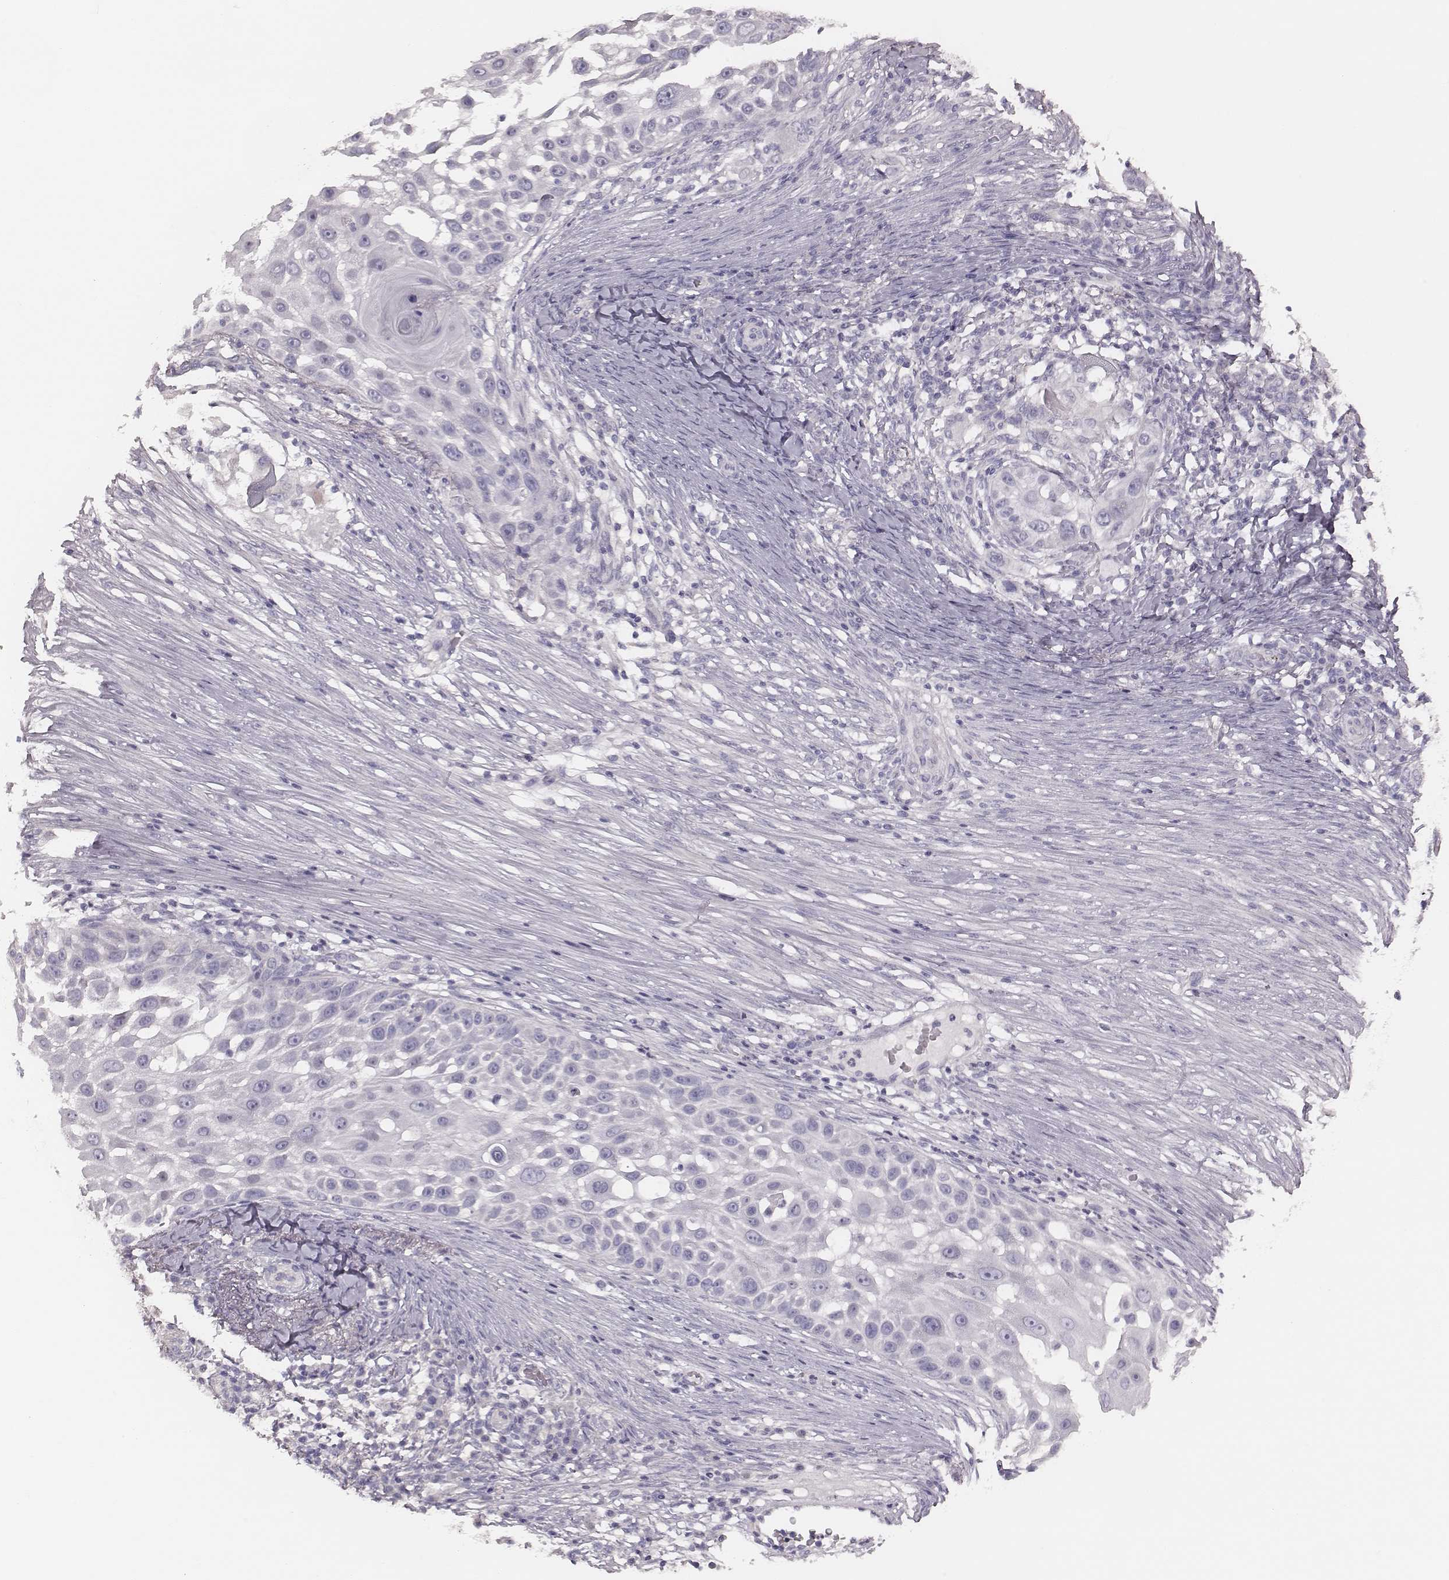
{"staining": {"intensity": "negative", "quantity": "none", "location": "none"}, "tissue": "skin cancer", "cell_type": "Tumor cells", "image_type": "cancer", "snomed": [{"axis": "morphology", "description": "Squamous cell carcinoma, NOS"}, {"axis": "topography", "description": "Skin"}], "caption": "Skin cancer (squamous cell carcinoma) was stained to show a protein in brown. There is no significant positivity in tumor cells.", "gene": "ZP4", "patient": {"sex": "female", "age": 44}}